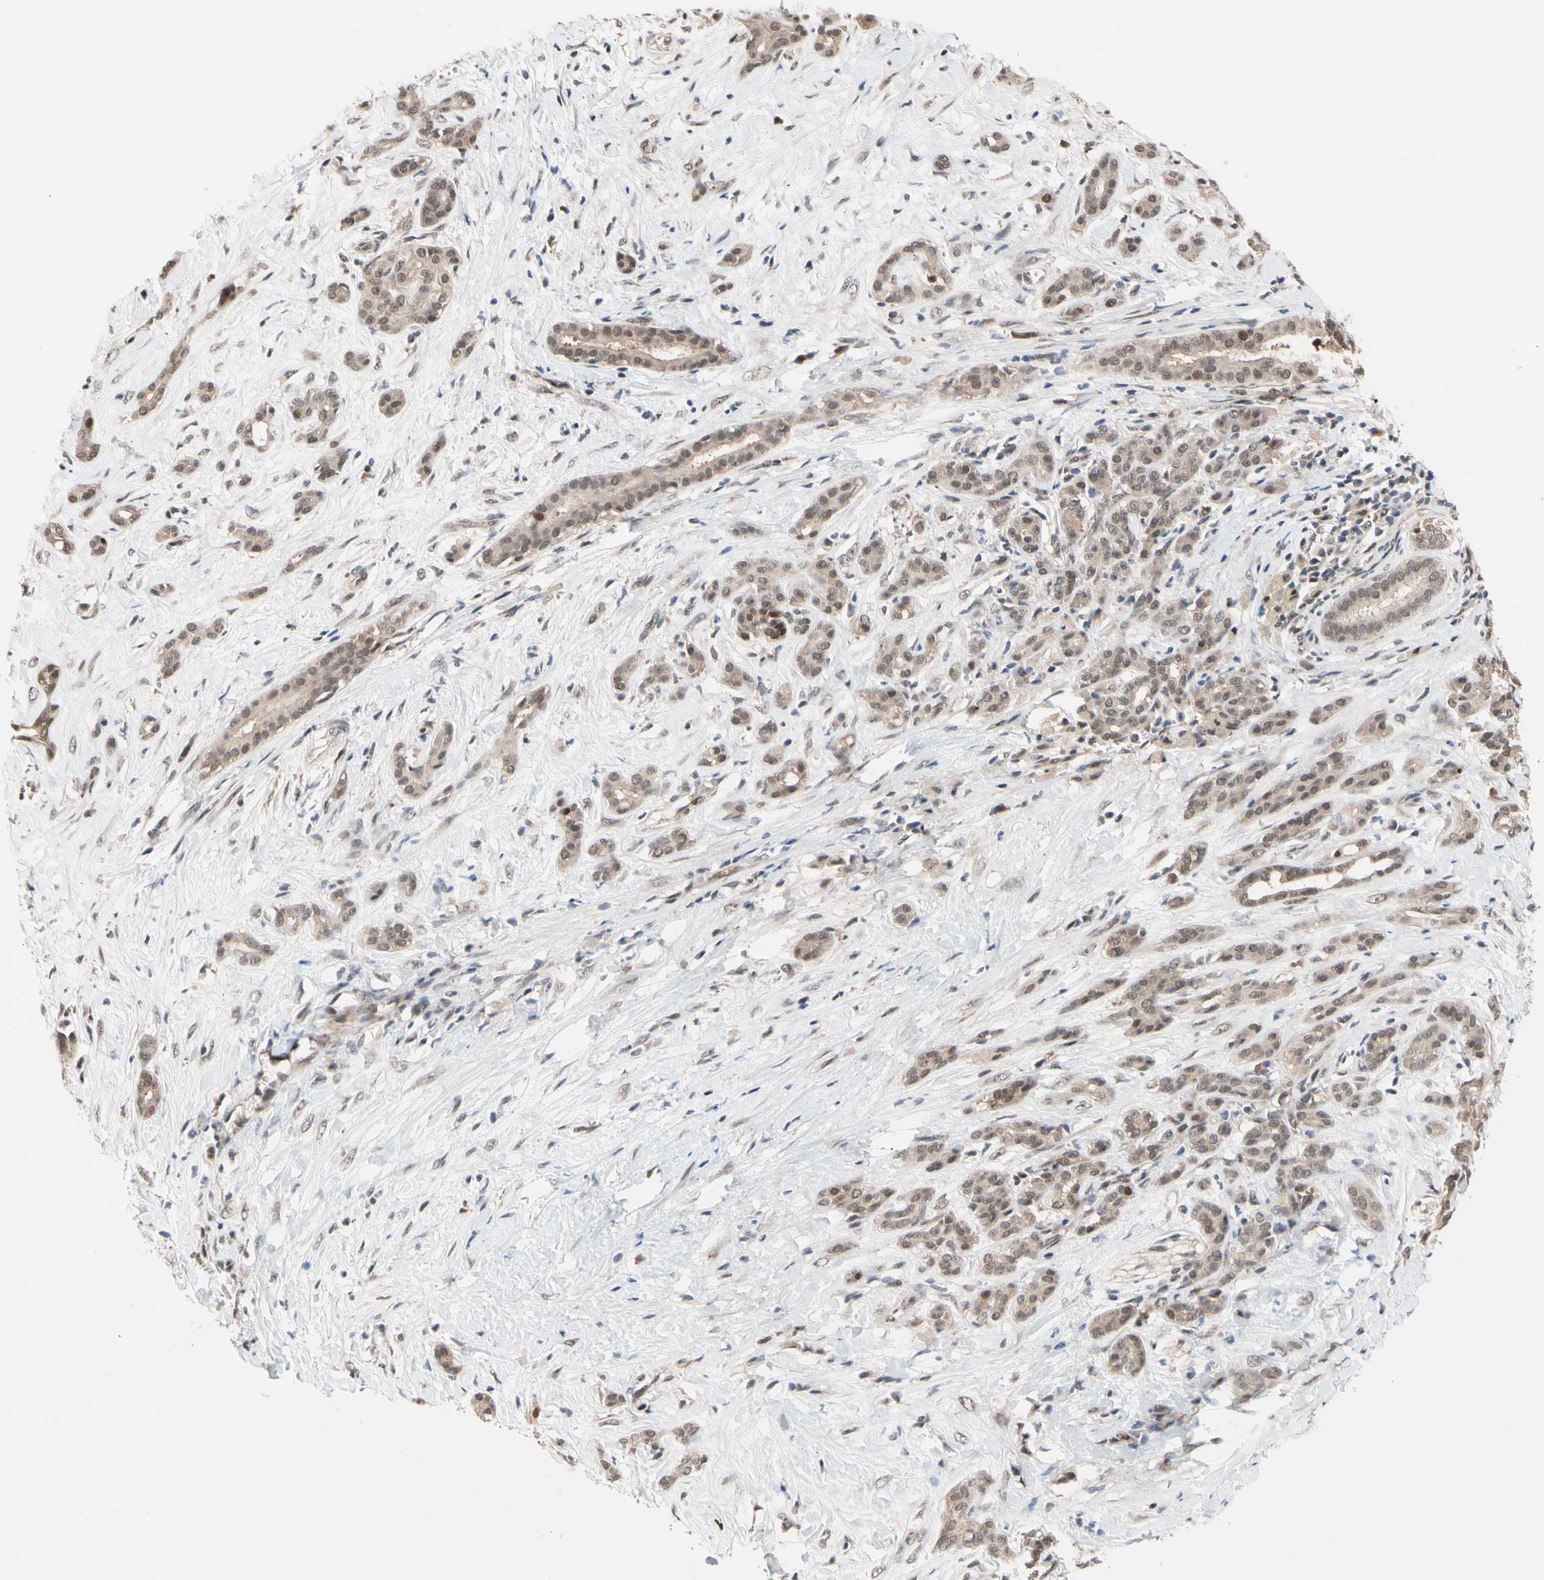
{"staining": {"intensity": "moderate", "quantity": ">75%", "location": "cytoplasmic/membranous,nuclear"}, "tissue": "pancreatic cancer", "cell_type": "Tumor cells", "image_type": "cancer", "snomed": [{"axis": "morphology", "description": "Adenocarcinoma, NOS"}, {"axis": "topography", "description": "Pancreas"}], "caption": "Immunohistochemistry staining of pancreatic cancer (adenocarcinoma), which demonstrates medium levels of moderate cytoplasmic/membranous and nuclear staining in about >75% of tumor cells indicating moderate cytoplasmic/membranous and nuclear protein positivity. The staining was performed using DAB (brown) for protein detection and nuclei were counterstained in hematoxylin (blue).", "gene": "NGEF", "patient": {"sex": "male", "age": 41}}